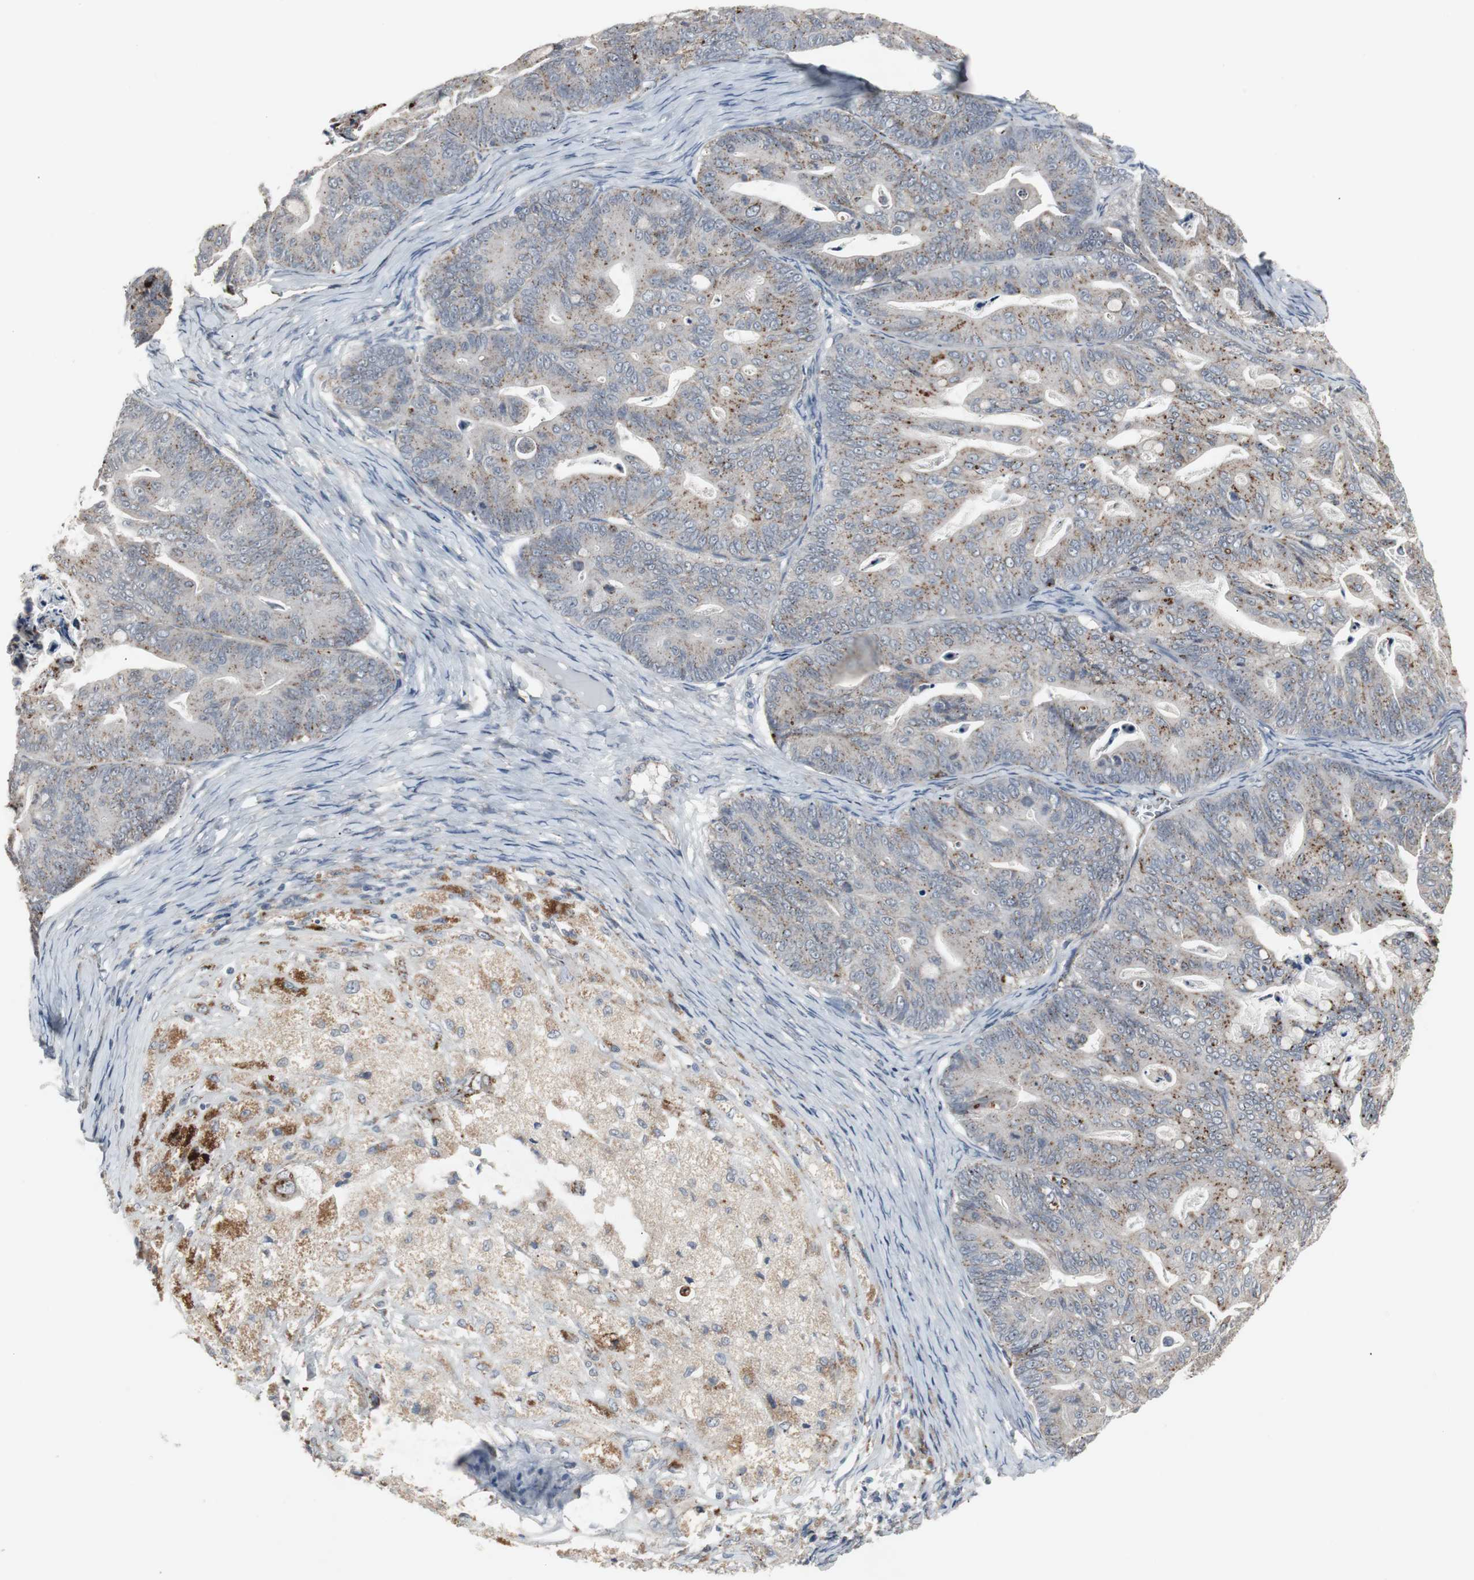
{"staining": {"intensity": "moderate", "quantity": "25%-75%", "location": "cytoplasmic/membranous"}, "tissue": "ovarian cancer", "cell_type": "Tumor cells", "image_type": "cancer", "snomed": [{"axis": "morphology", "description": "Cystadenocarcinoma, mucinous, NOS"}, {"axis": "topography", "description": "Ovary"}], "caption": "Immunohistochemistry (DAB) staining of ovarian cancer (mucinous cystadenocarcinoma) displays moderate cytoplasmic/membranous protein positivity in about 25%-75% of tumor cells.", "gene": "GBA1", "patient": {"sex": "female", "age": 36}}